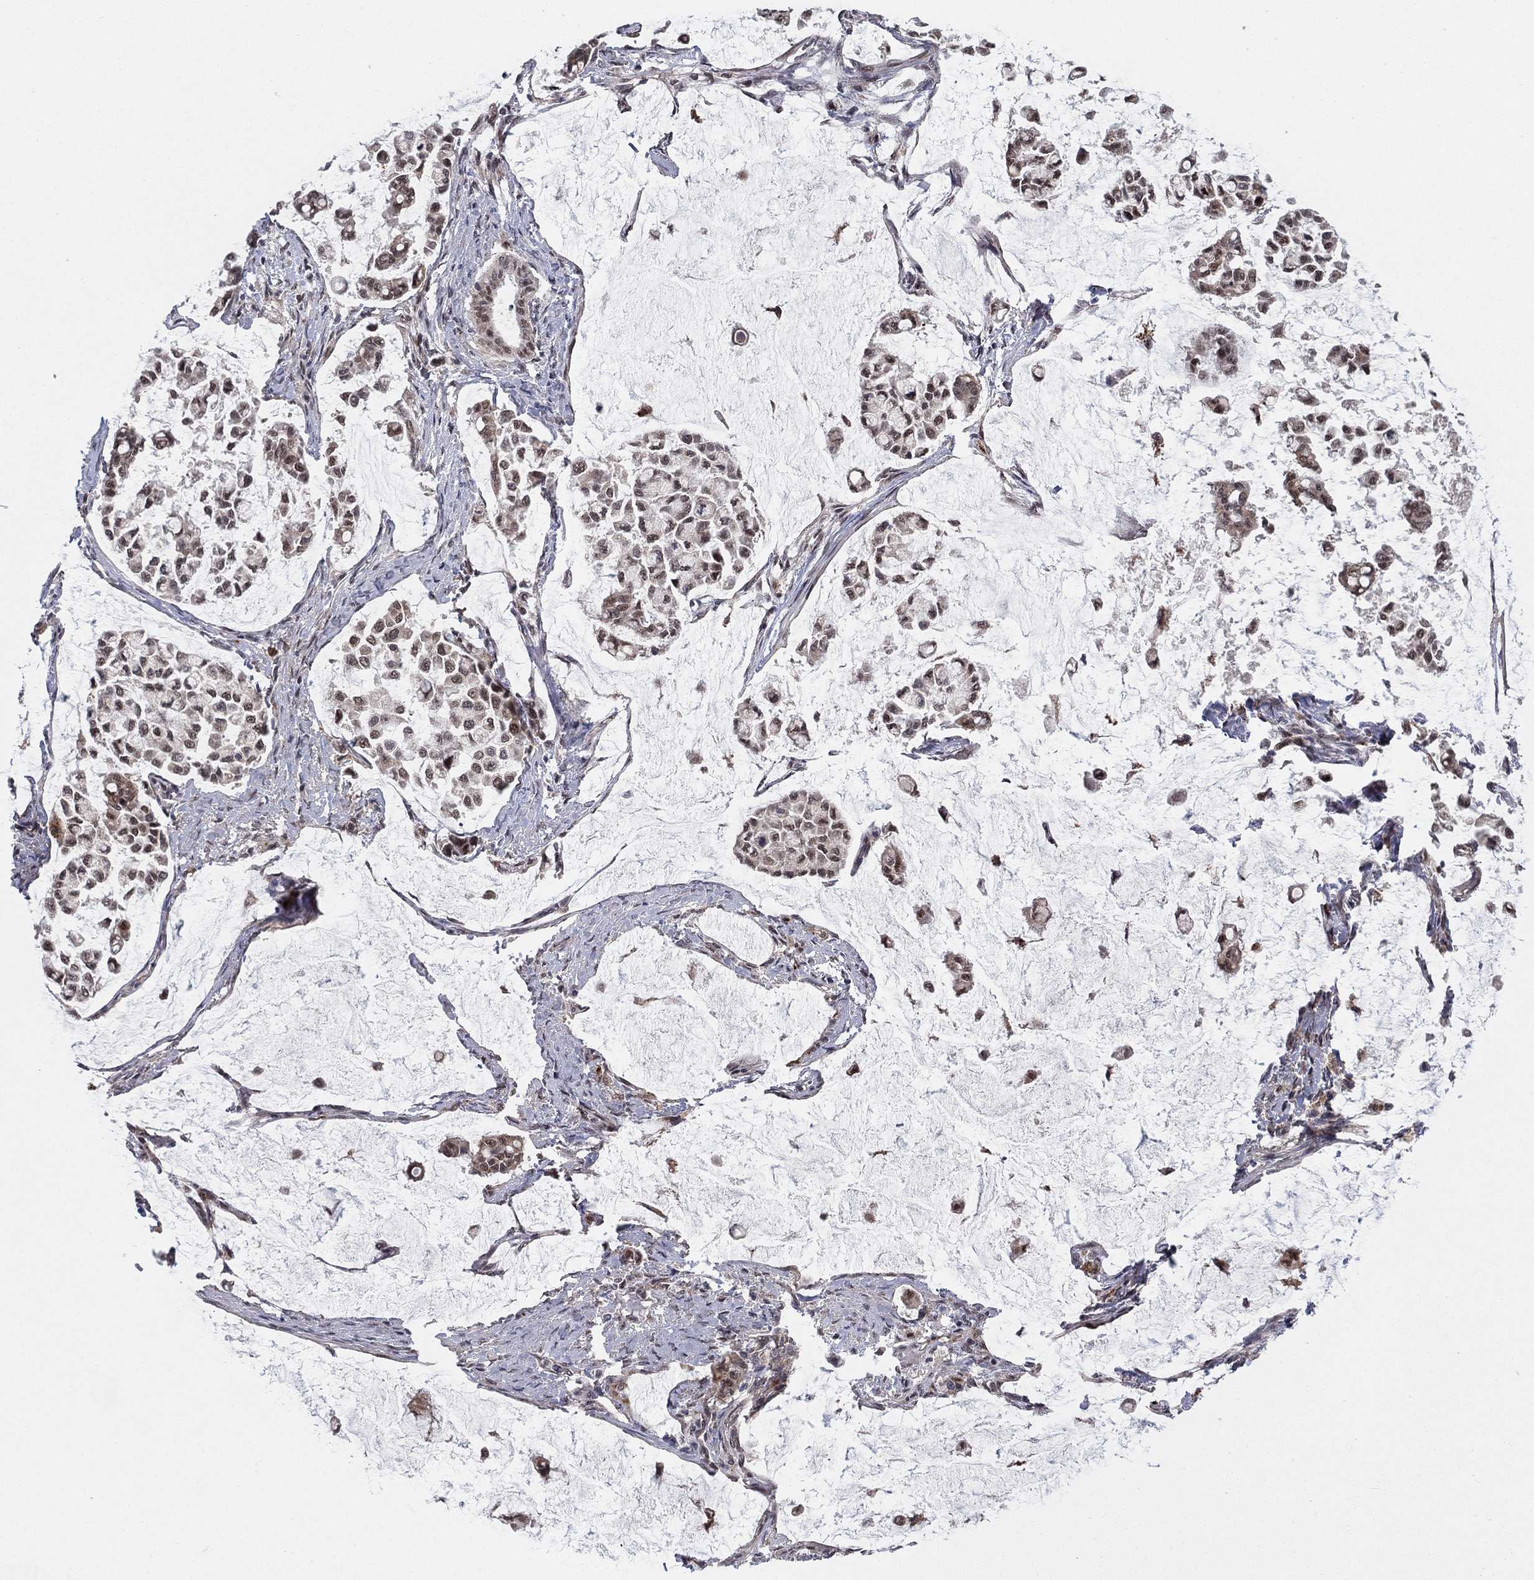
{"staining": {"intensity": "moderate", "quantity": ">75%", "location": "cytoplasmic/membranous"}, "tissue": "stomach cancer", "cell_type": "Tumor cells", "image_type": "cancer", "snomed": [{"axis": "morphology", "description": "Adenocarcinoma, NOS"}, {"axis": "topography", "description": "Stomach"}], "caption": "Stomach cancer (adenocarcinoma) stained with a brown dye demonstrates moderate cytoplasmic/membranous positive positivity in about >75% of tumor cells.", "gene": "ZNF395", "patient": {"sex": "male", "age": 82}}